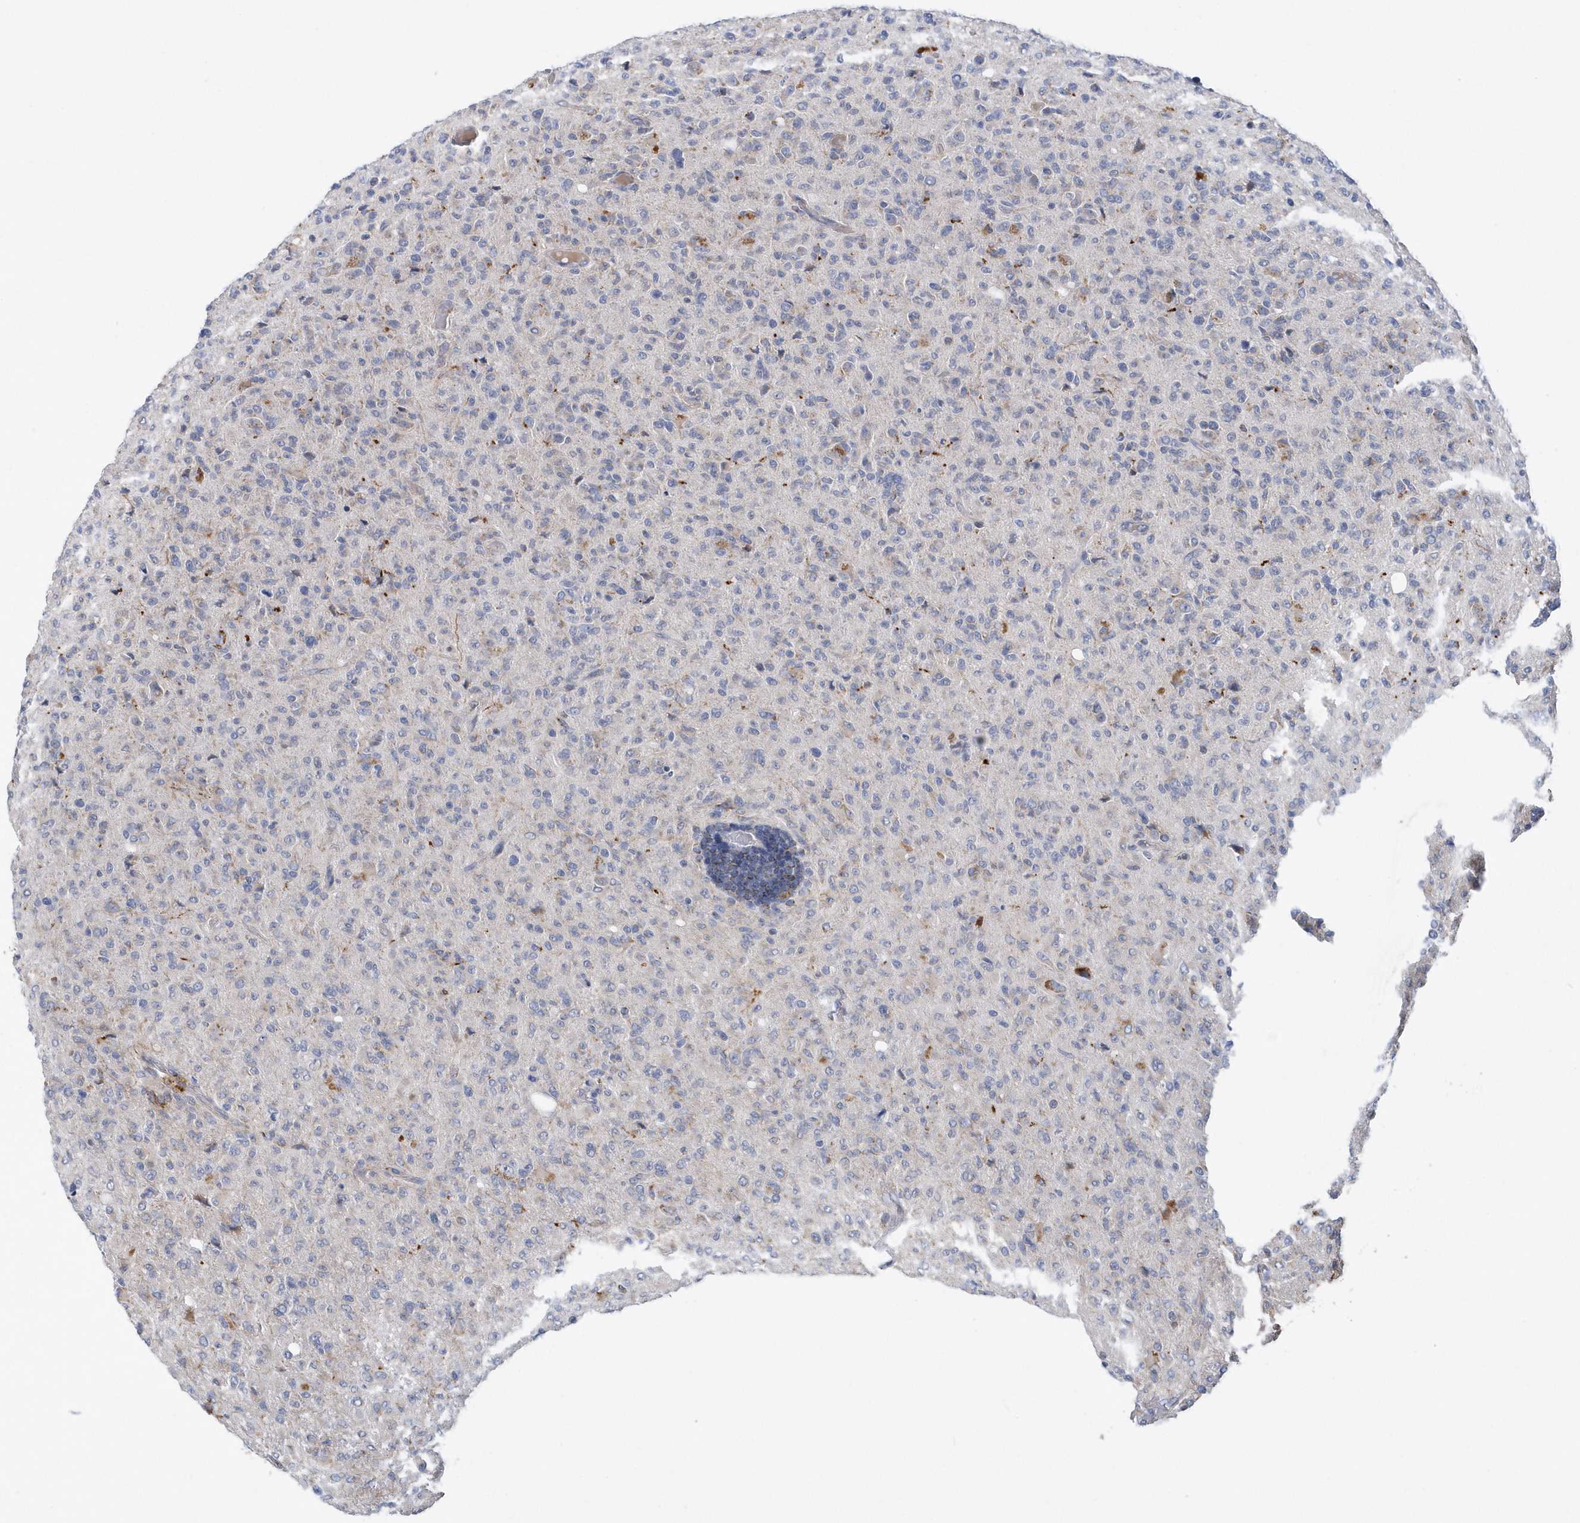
{"staining": {"intensity": "negative", "quantity": "none", "location": "none"}, "tissue": "glioma", "cell_type": "Tumor cells", "image_type": "cancer", "snomed": [{"axis": "morphology", "description": "Glioma, malignant, High grade"}, {"axis": "topography", "description": "Brain"}], "caption": "Protein analysis of glioma exhibits no significant positivity in tumor cells.", "gene": "VWA5B2", "patient": {"sex": "female", "age": 57}}